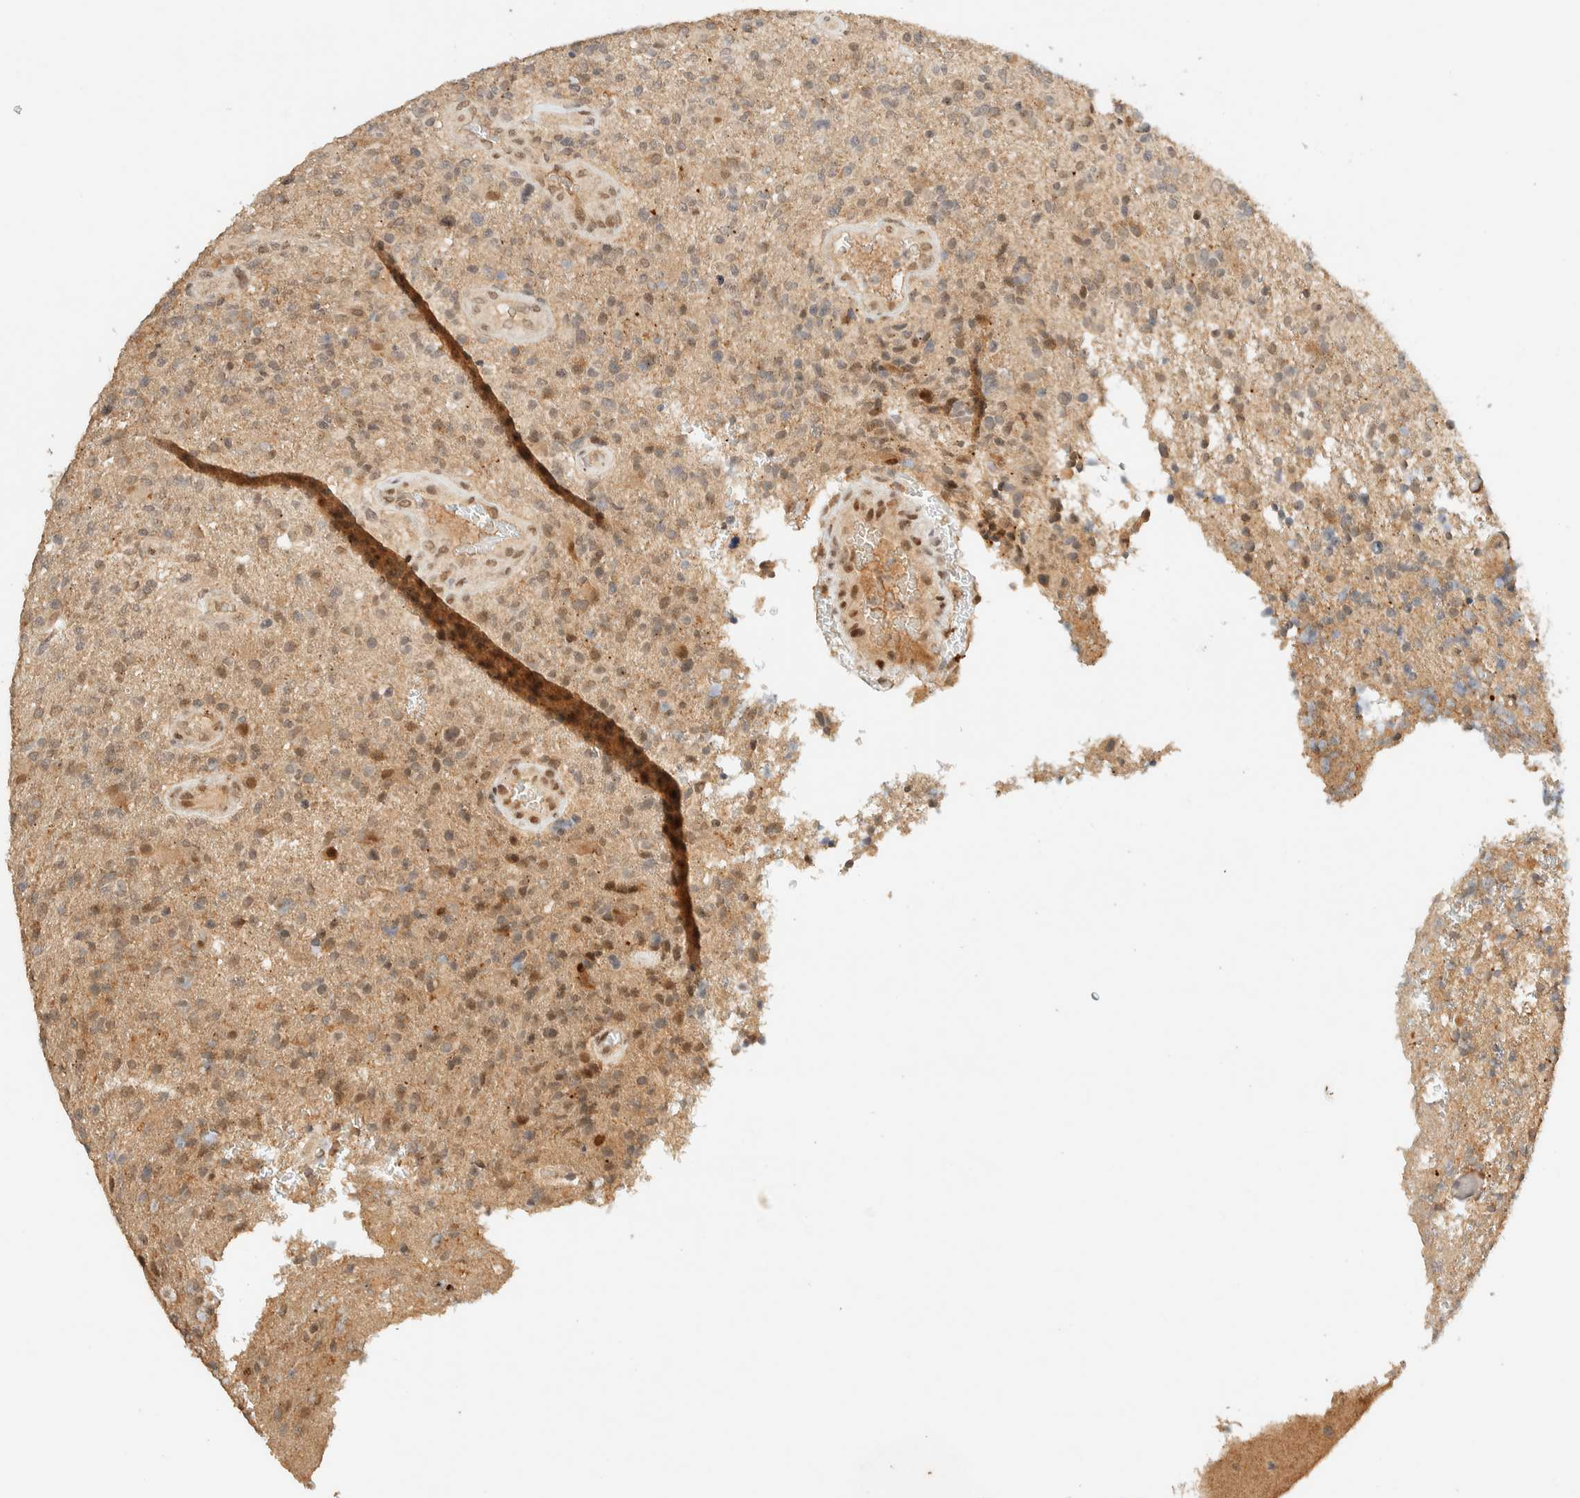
{"staining": {"intensity": "moderate", "quantity": "25%-75%", "location": "cytoplasmic/membranous,nuclear"}, "tissue": "glioma", "cell_type": "Tumor cells", "image_type": "cancer", "snomed": [{"axis": "morphology", "description": "Glioma, malignant, High grade"}, {"axis": "topography", "description": "Brain"}], "caption": "Glioma stained with immunohistochemistry (IHC) shows moderate cytoplasmic/membranous and nuclear expression in approximately 25%-75% of tumor cells. (brown staining indicates protein expression, while blue staining denotes nuclei).", "gene": "ZBTB34", "patient": {"sex": "male", "age": 72}}